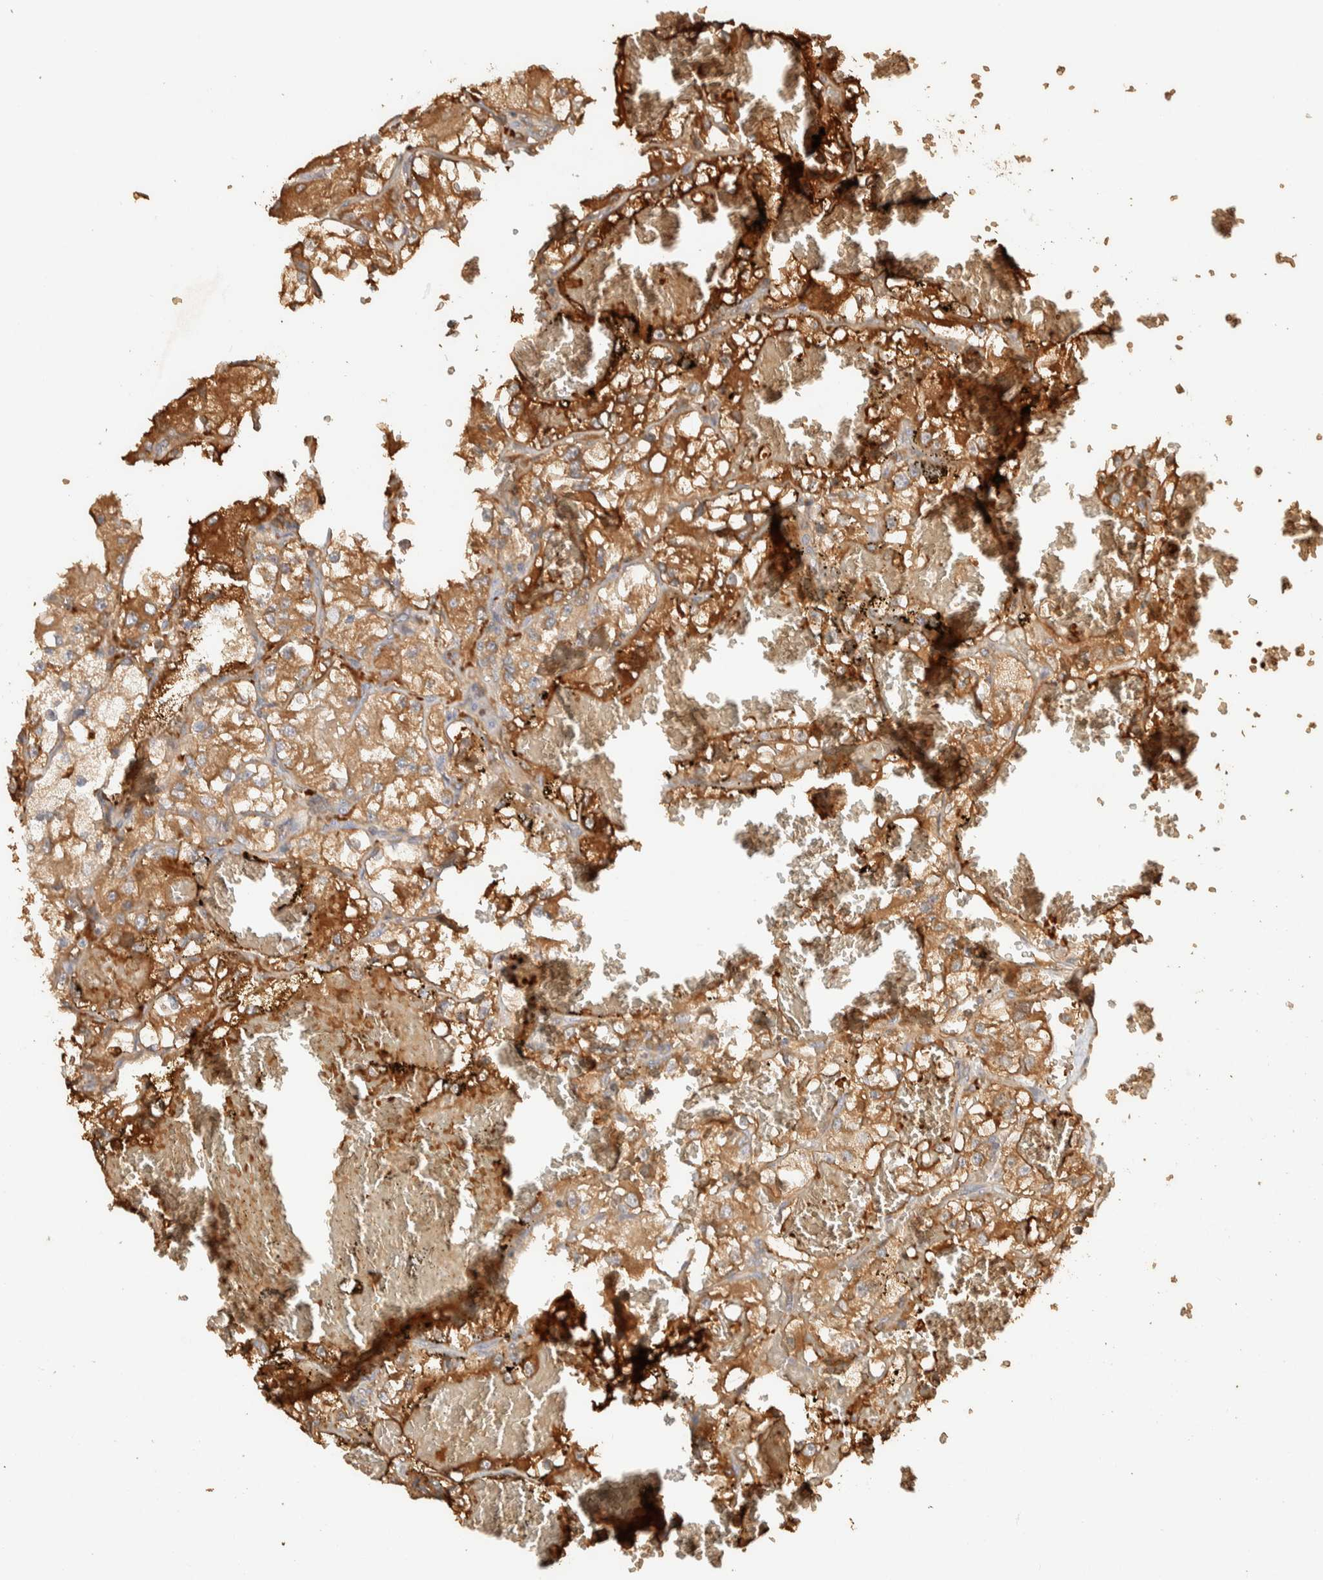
{"staining": {"intensity": "moderate", "quantity": ">75%", "location": "cytoplasmic/membranous"}, "tissue": "renal cancer", "cell_type": "Tumor cells", "image_type": "cancer", "snomed": [{"axis": "morphology", "description": "Adenocarcinoma, NOS"}, {"axis": "topography", "description": "Kidney"}], "caption": "Renal cancer stained for a protein displays moderate cytoplasmic/membranous positivity in tumor cells.", "gene": "TTI2", "patient": {"sex": "female", "age": 57}}